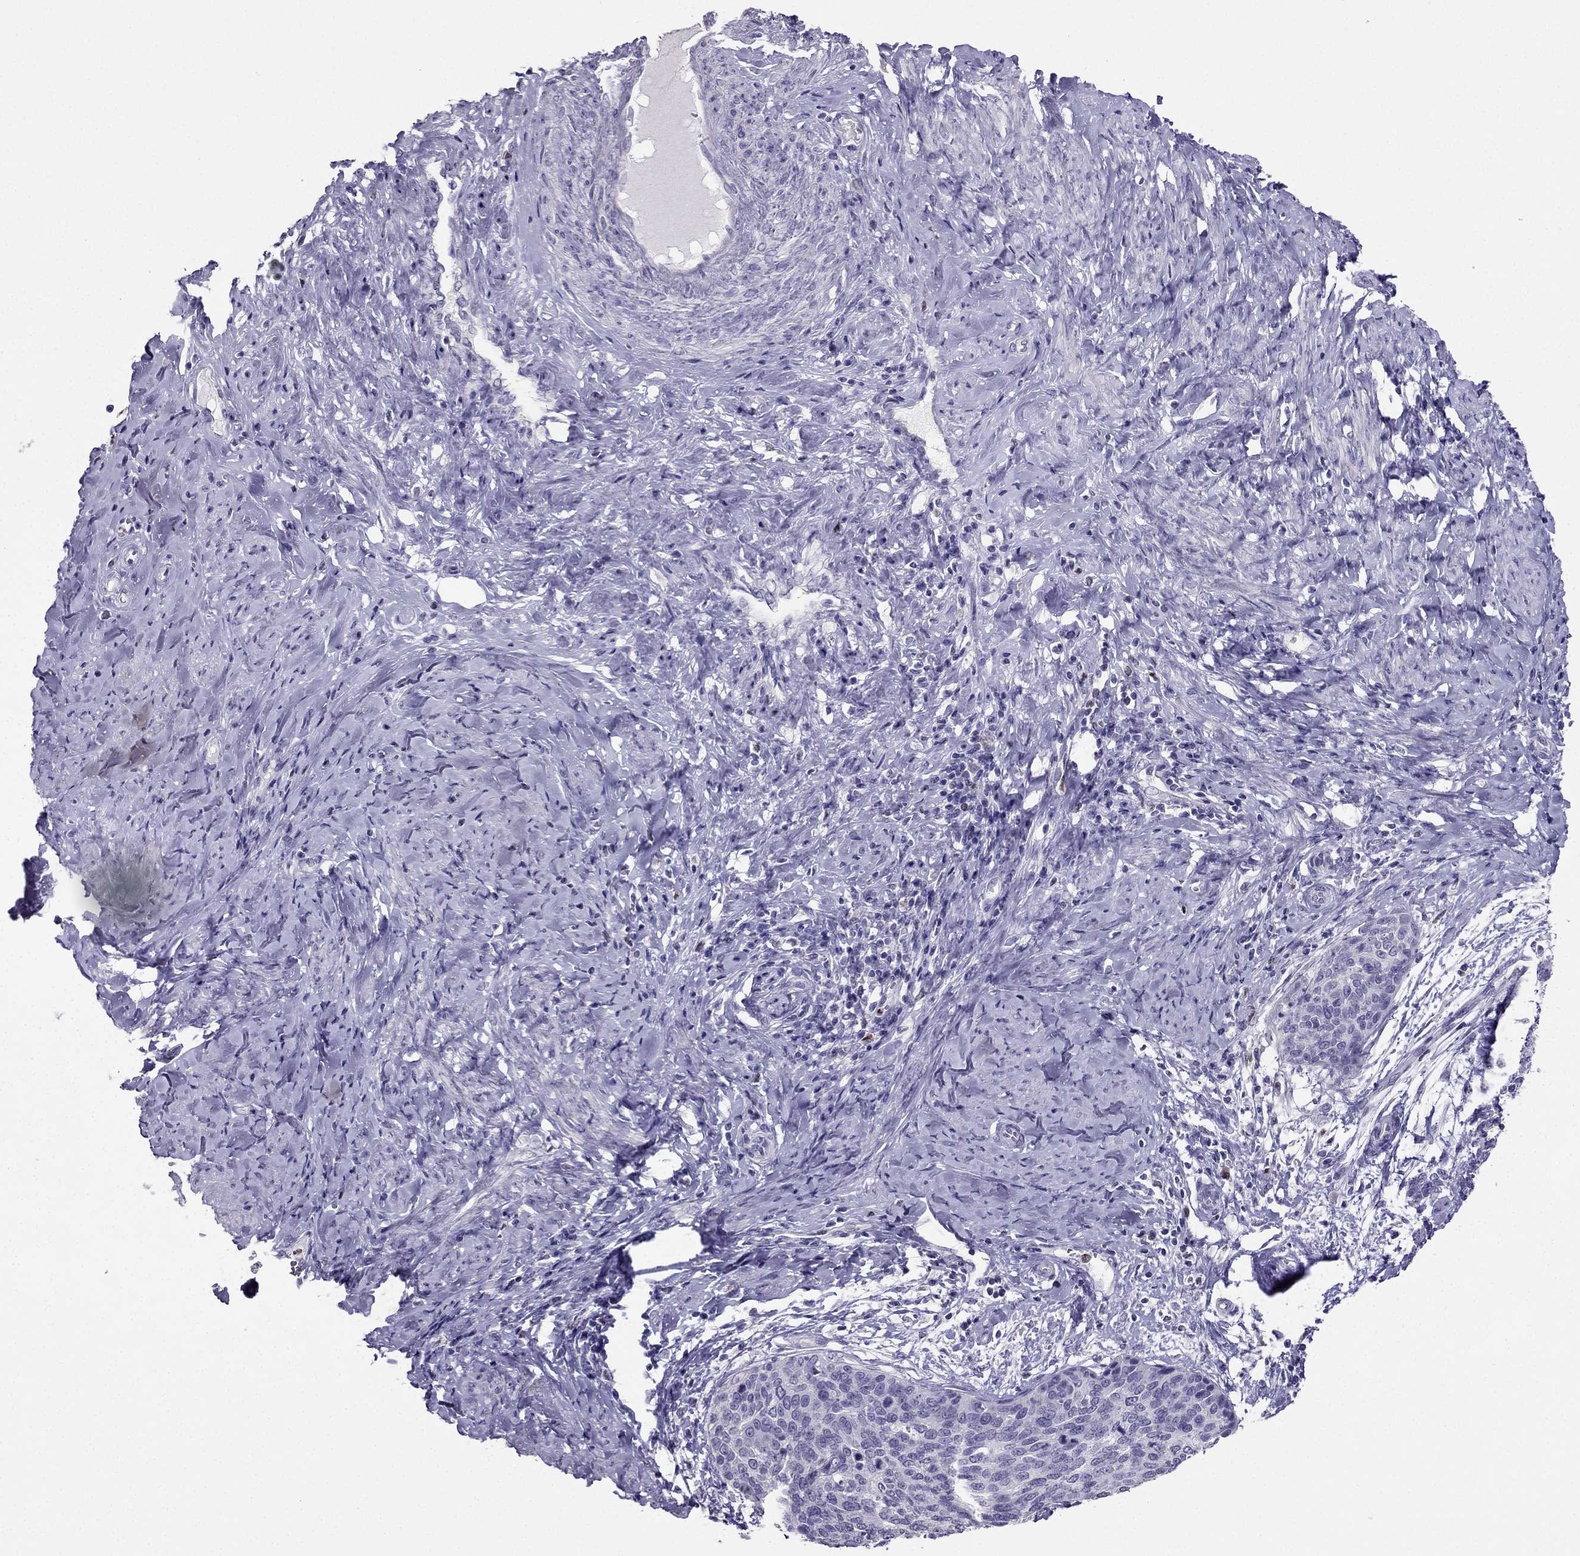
{"staining": {"intensity": "negative", "quantity": "none", "location": "none"}, "tissue": "cervical cancer", "cell_type": "Tumor cells", "image_type": "cancer", "snomed": [{"axis": "morphology", "description": "Squamous cell carcinoma, NOS"}, {"axis": "topography", "description": "Cervix"}], "caption": "Histopathology image shows no significant protein positivity in tumor cells of cervical squamous cell carcinoma.", "gene": "ARID3A", "patient": {"sex": "female", "age": 69}}